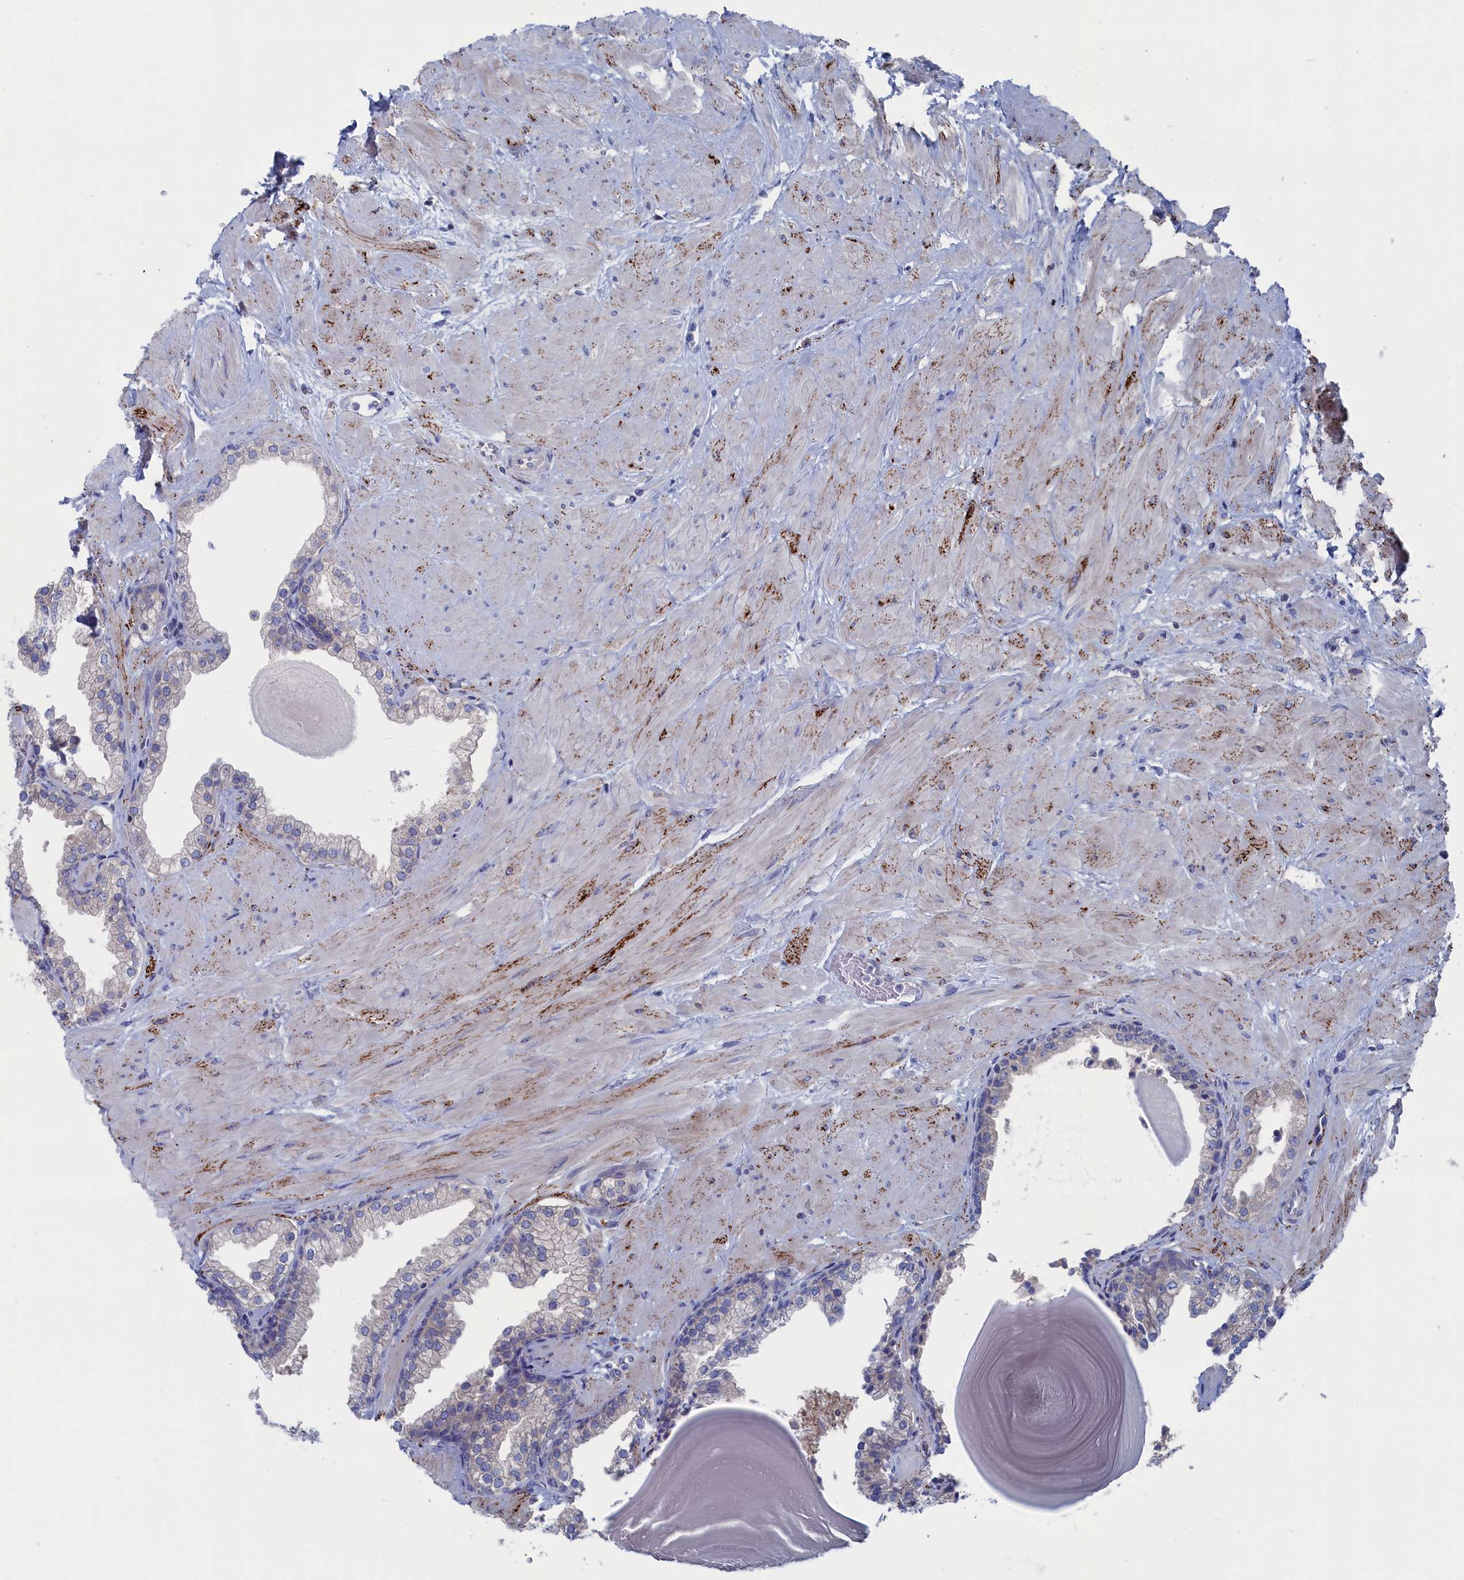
{"staining": {"intensity": "negative", "quantity": "none", "location": "none"}, "tissue": "prostate", "cell_type": "Glandular cells", "image_type": "normal", "snomed": [{"axis": "morphology", "description": "Normal tissue, NOS"}, {"axis": "topography", "description": "Prostate"}], "caption": "Immunohistochemistry (IHC) micrograph of unremarkable prostate: human prostate stained with DAB shows no significant protein expression in glandular cells.", "gene": "CEND1", "patient": {"sex": "male", "age": 48}}